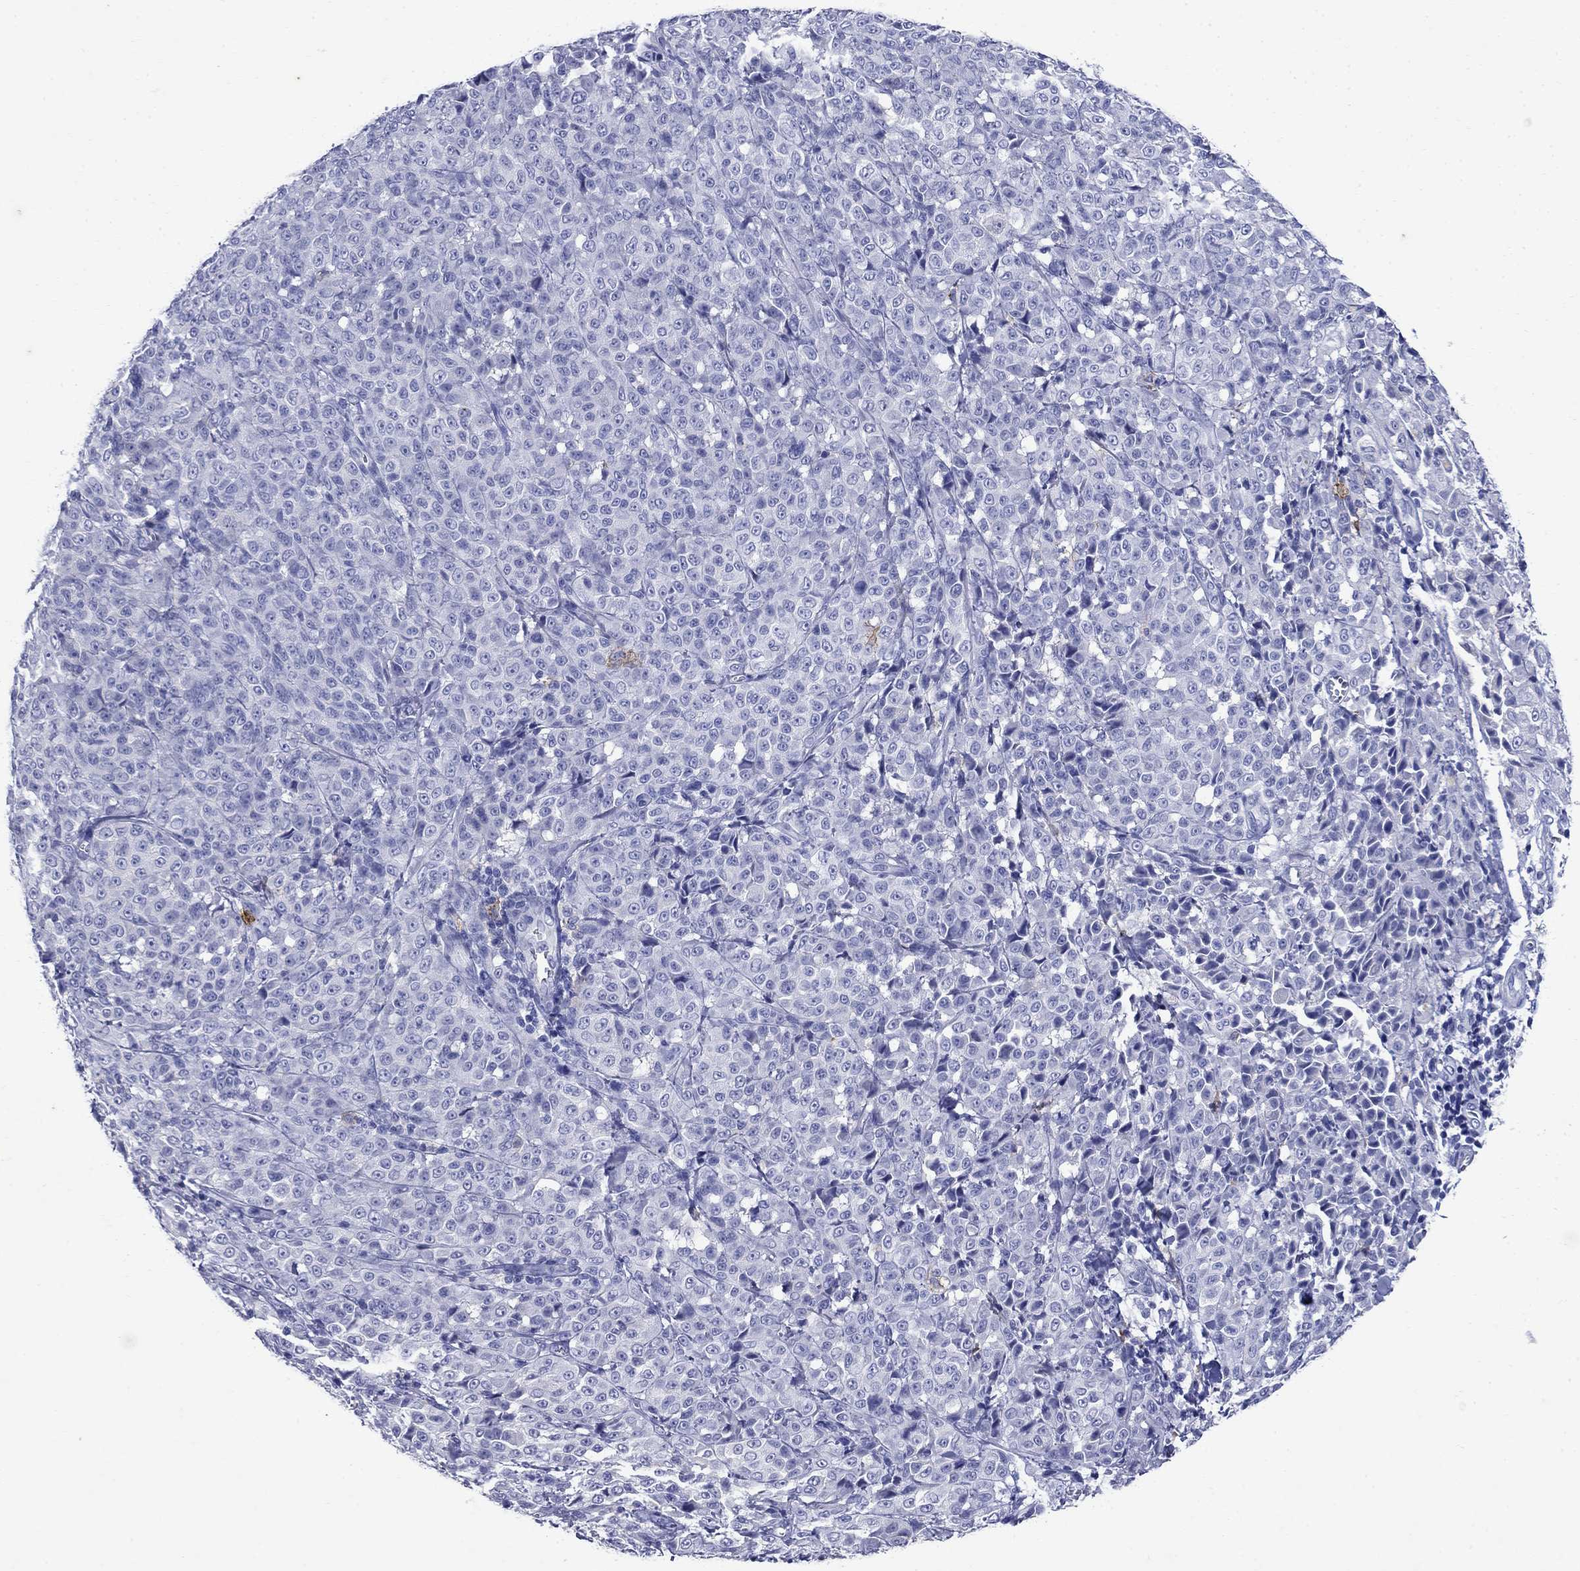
{"staining": {"intensity": "negative", "quantity": "none", "location": "none"}, "tissue": "melanoma", "cell_type": "Tumor cells", "image_type": "cancer", "snomed": [{"axis": "morphology", "description": "Malignant melanoma, NOS"}, {"axis": "topography", "description": "Skin"}], "caption": "An immunohistochemistry (IHC) histopathology image of malignant melanoma is shown. There is no staining in tumor cells of malignant melanoma.", "gene": "CD1A", "patient": {"sex": "male", "age": 89}}